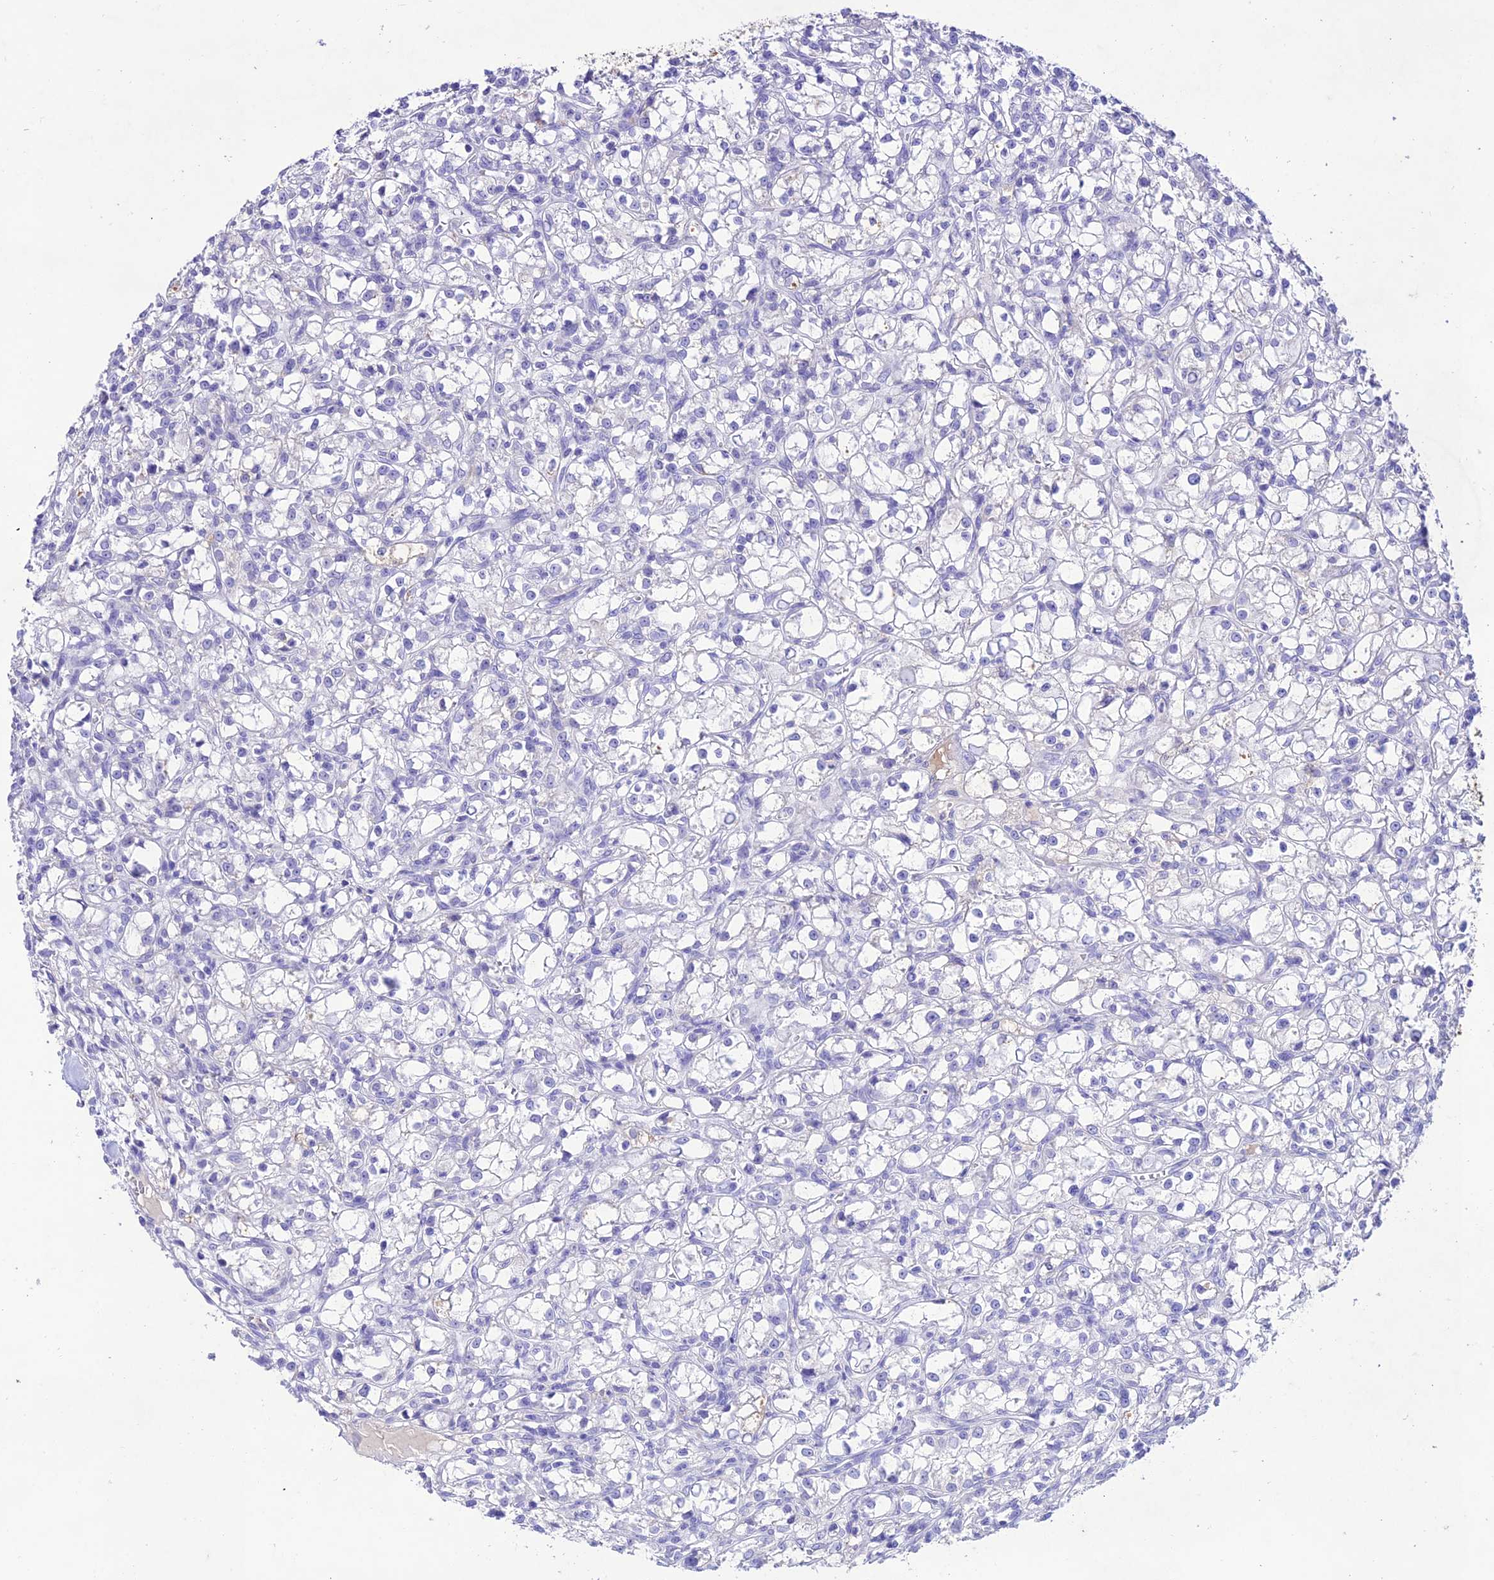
{"staining": {"intensity": "negative", "quantity": "none", "location": "none"}, "tissue": "renal cancer", "cell_type": "Tumor cells", "image_type": "cancer", "snomed": [{"axis": "morphology", "description": "Adenocarcinoma, NOS"}, {"axis": "topography", "description": "Kidney"}], "caption": "High magnification brightfield microscopy of renal cancer (adenocarcinoma) stained with DAB (3,3'-diaminobenzidine) (brown) and counterstained with hematoxylin (blue): tumor cells show no significant staining.", "gene": "NLRP6", "patient": {"sex": "female", "age": 59}}